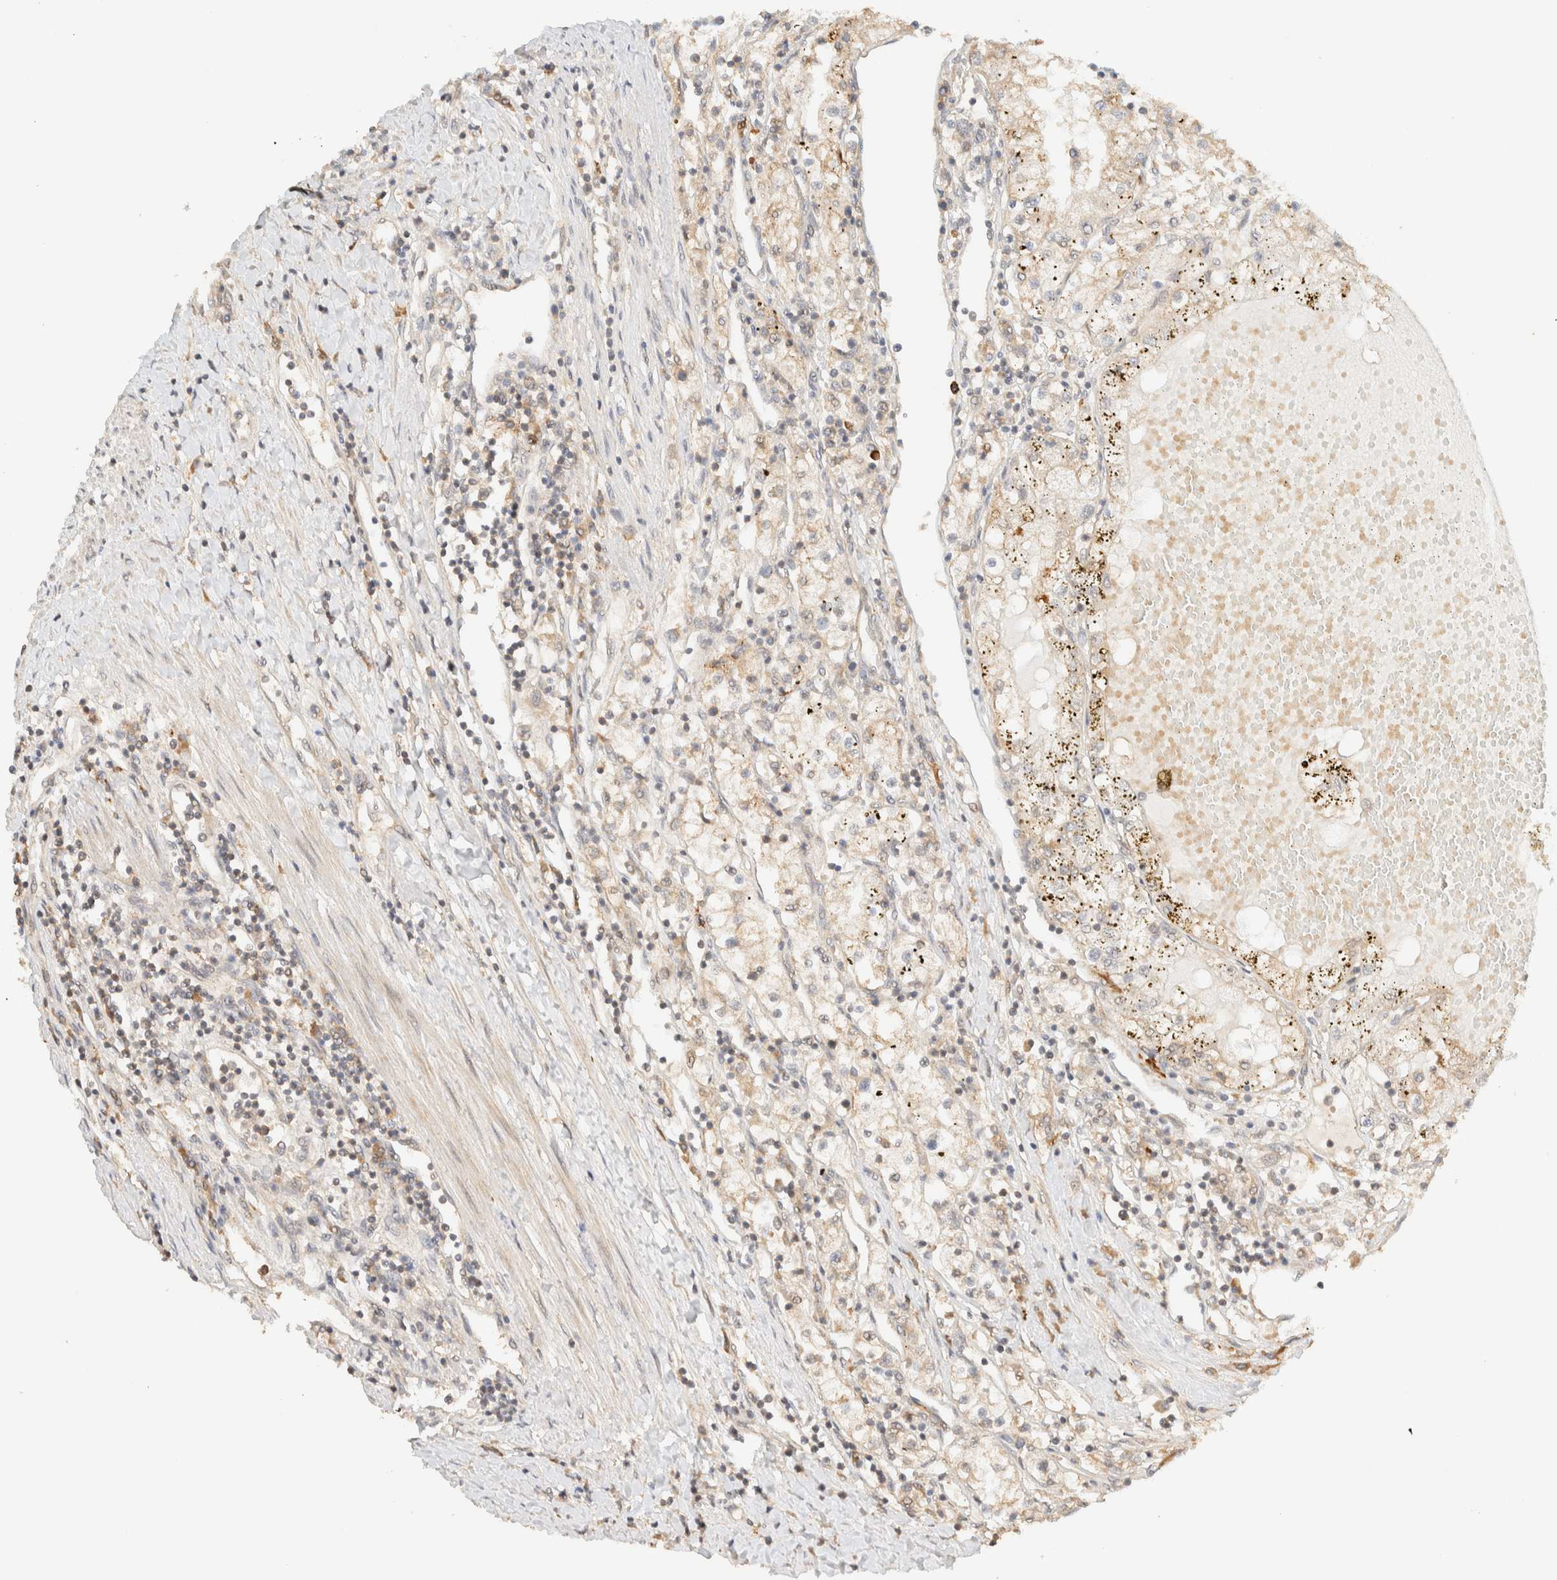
{"staining": {"intensity": "weak", "quantity": "<25%", "location": "cytoplasmic/membranous"}, "tissue": "renal cancer", "cell_type": "Tumor cells", "image_type": "cancer", "snomed": [{"axis": "morphology", "description": "Adenocarcinoma, NOS"}, {"axis": "topography", "description": "Kidney"}], "caption": "Protein analysis of renal cancer (adenocarcinoma) reveals no significant positivity in tumor cells.", "gene": "ZBTB34", "patient": {"sex": "male", "age": 68}}